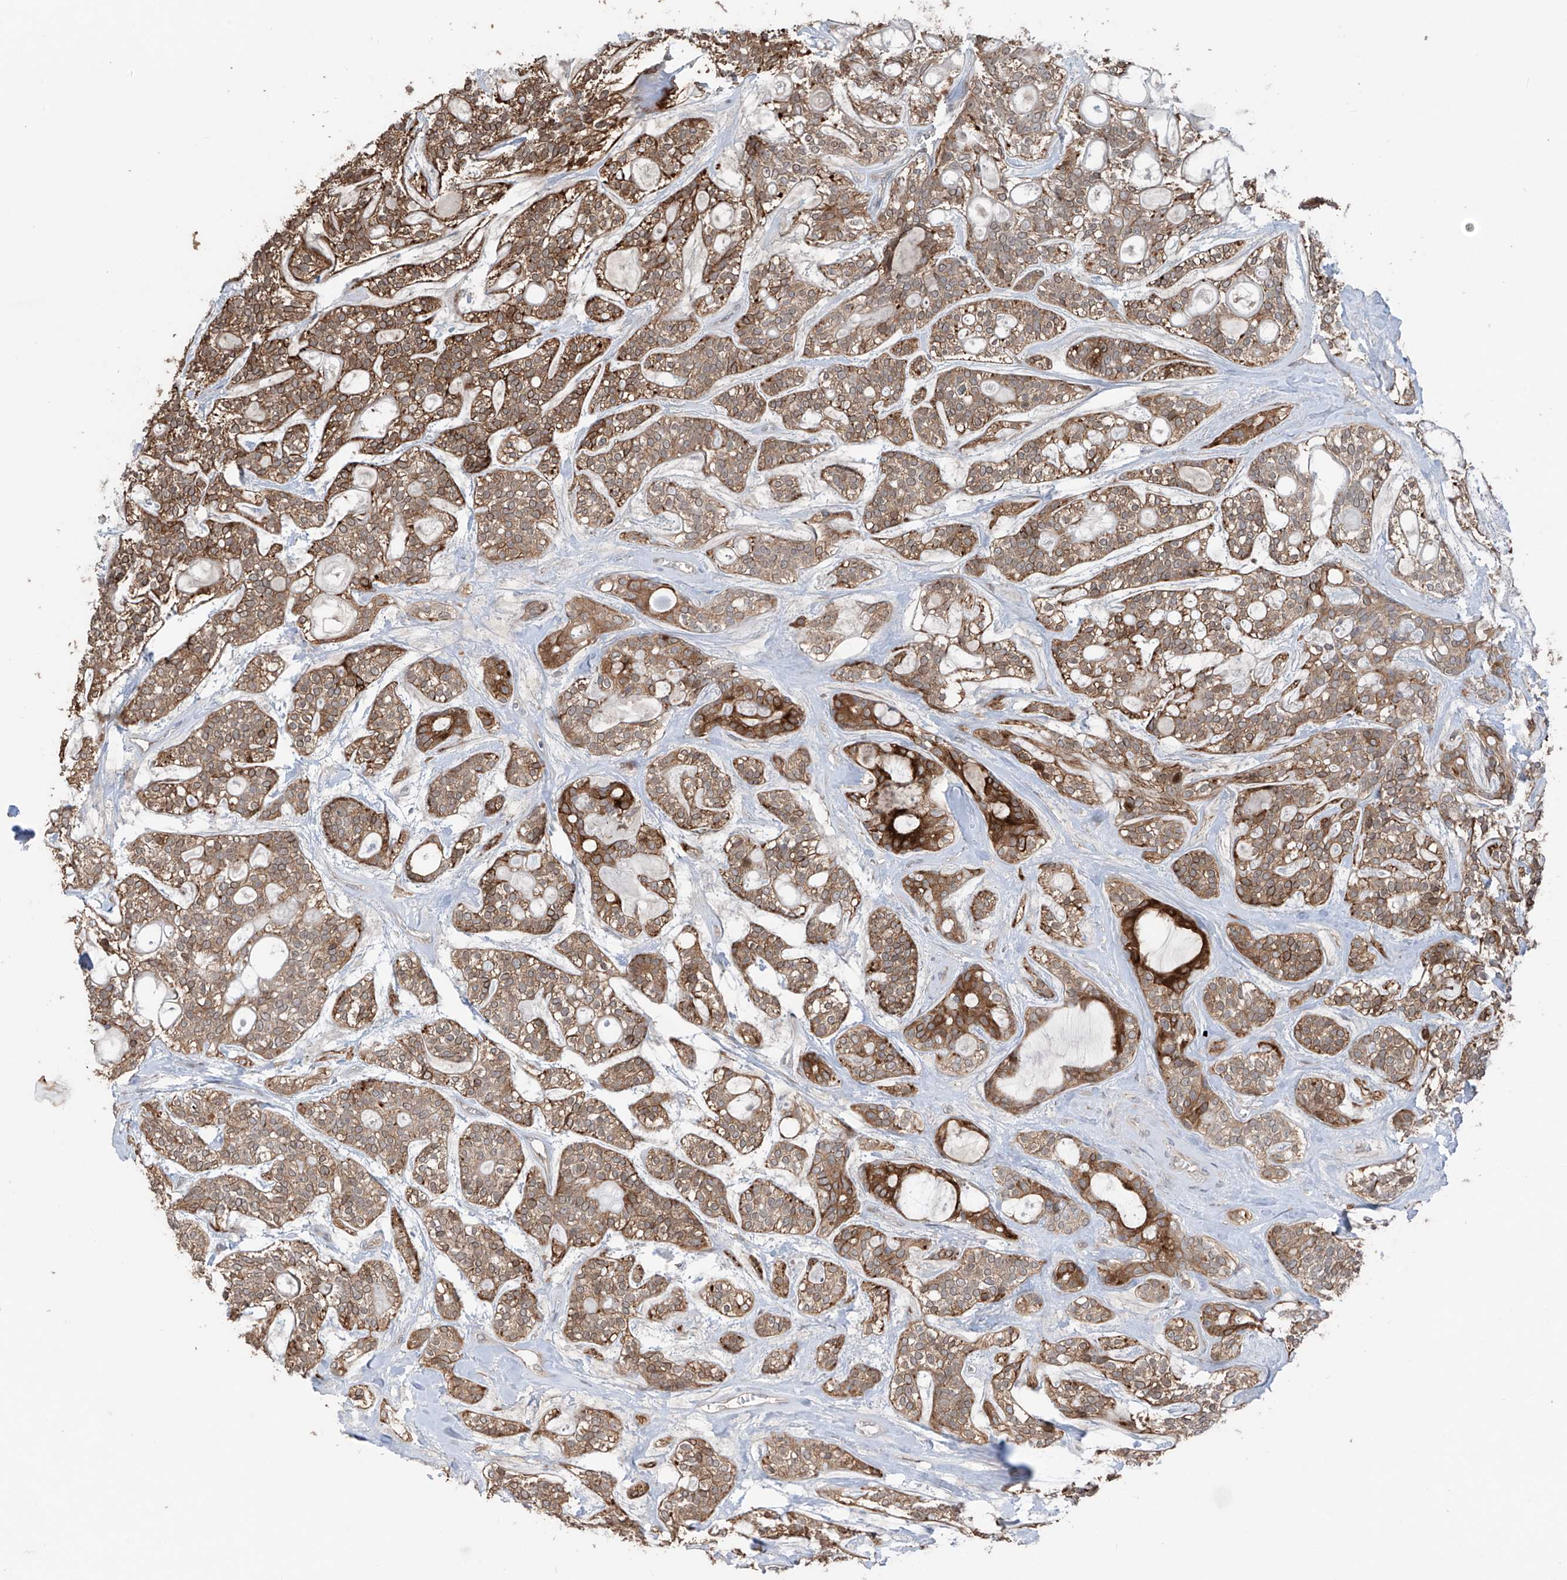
{"staining": {"intensity": "moderate", "quantity": ">75%", "location": "cytoplasmic/membranous"}, "tissue": "head and neck cancer", "cell_type": "Tumor cells", "image_type": "cancer", "snomed": [{"axis": "morphology", "description": "Adenocarcinoma, NOS"}, {"axis": "topography", "description": "Head-Neck"}], "caption": "Immunohistochemistry staining of adenocarcinoma (head and neck), which displays medium levels of moderate cytoplasmic/membranous positivity in about >75% of tumor cells indicating moderate cytoplasmic/membranous protein expression. The staining was performed using DAB (3,3'-diaminobenzidine) (brown) for protein detection and nuclei were counterstained in hematoxylin (blue).", "gene": "SAMD3", "patient": {"sex": "male", "age": 66}}